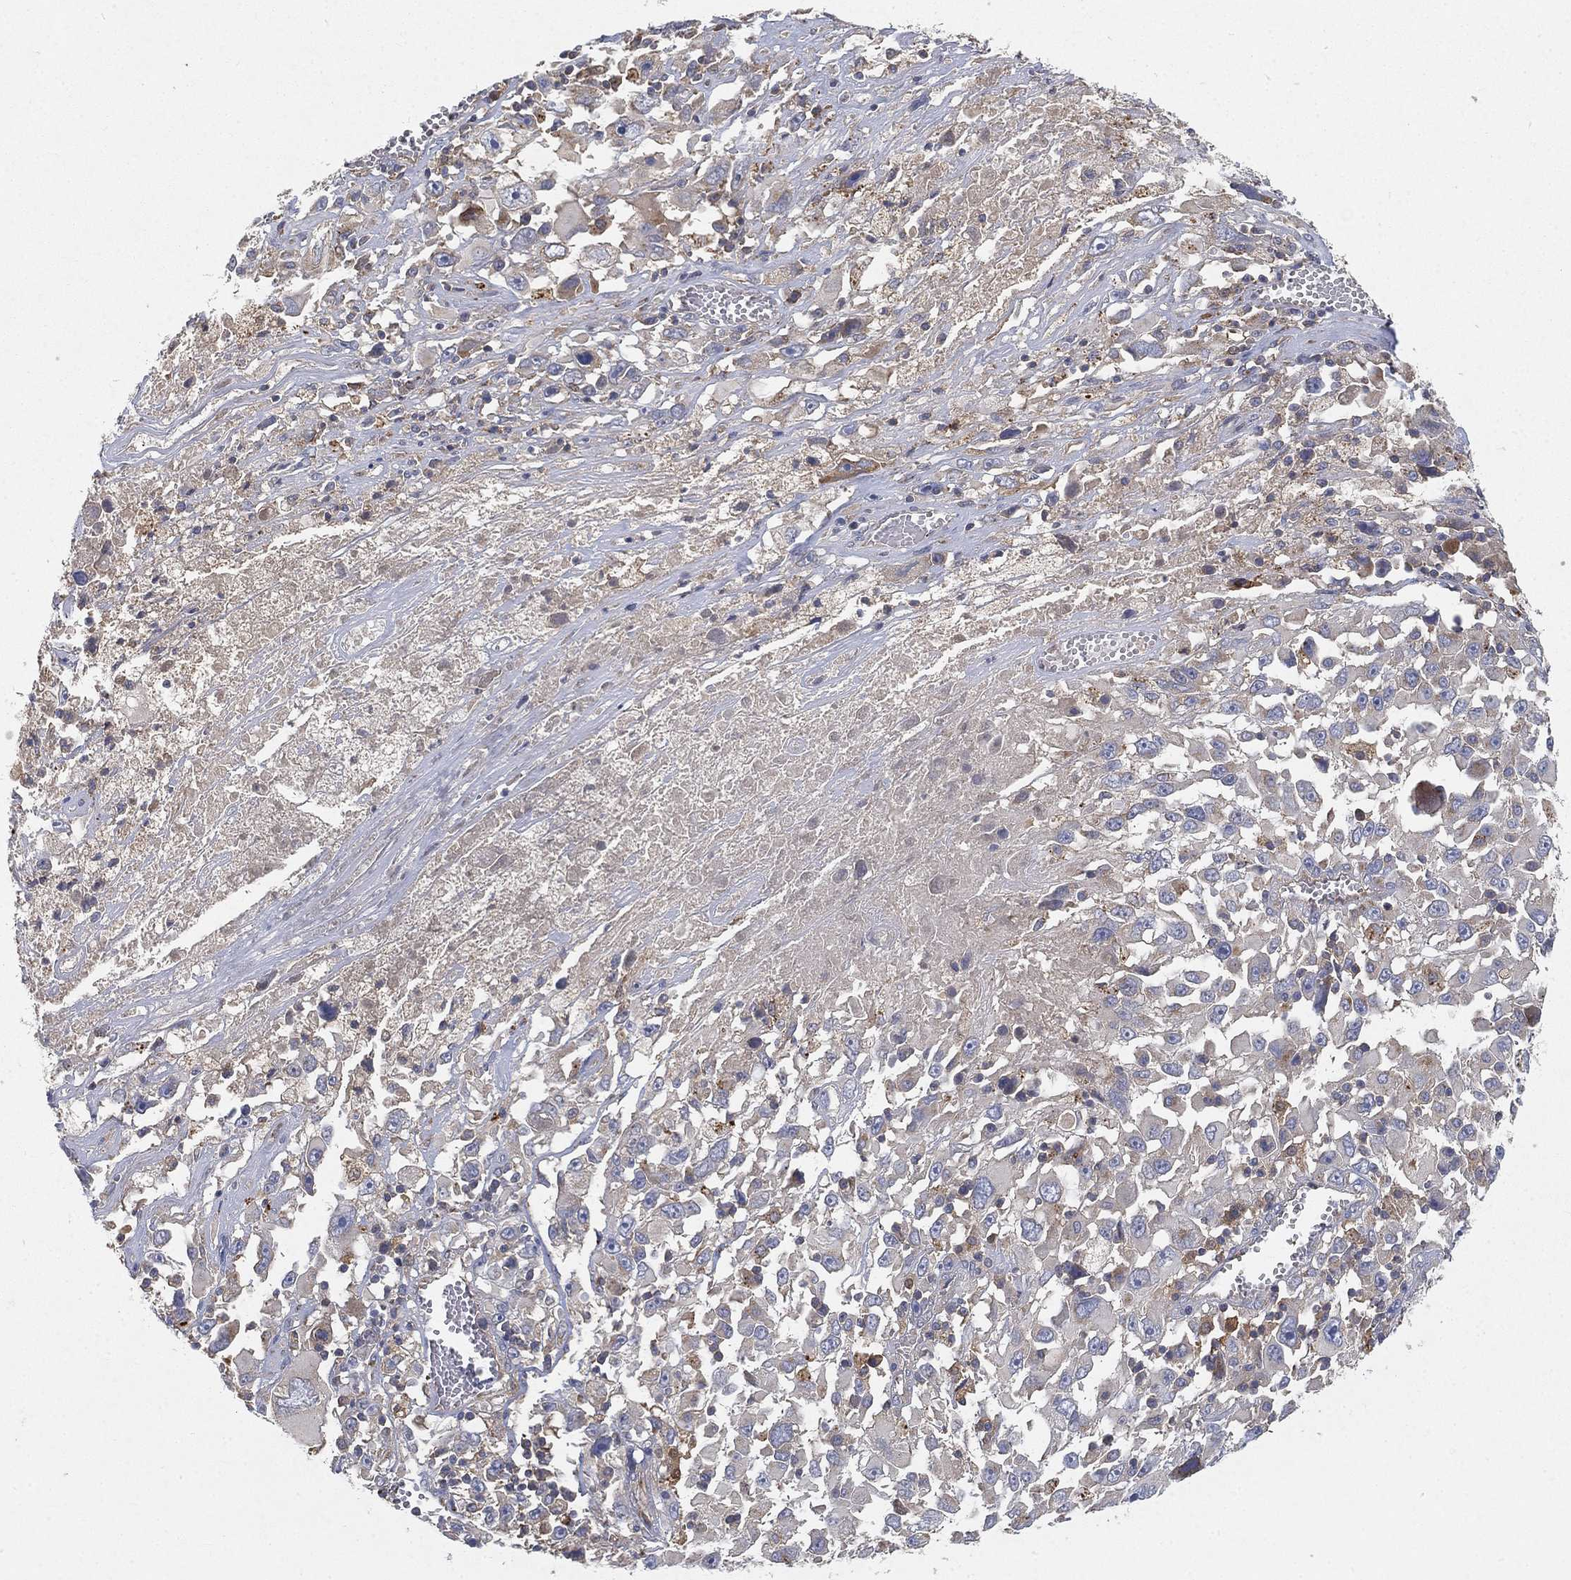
{"staining": {"intensity": "weak", "quantity": "<25%", "location": "cytoplasmic/membranous"}, "tissue": "melanoma", "cell_type": "Tumor cells", "image_type": "cancer", "snomed": [{"axis": "morphology", "description": "Malignant melanoma, Metastatic site"}, {"axis": "topography", "description": "Soft tissue"}], "caption": "Tumor cells are negative for protein expression in human malignant melanoma (metastatic site).", "gene": "CTSL", "patient": {"sex": "male", "age": 50}}